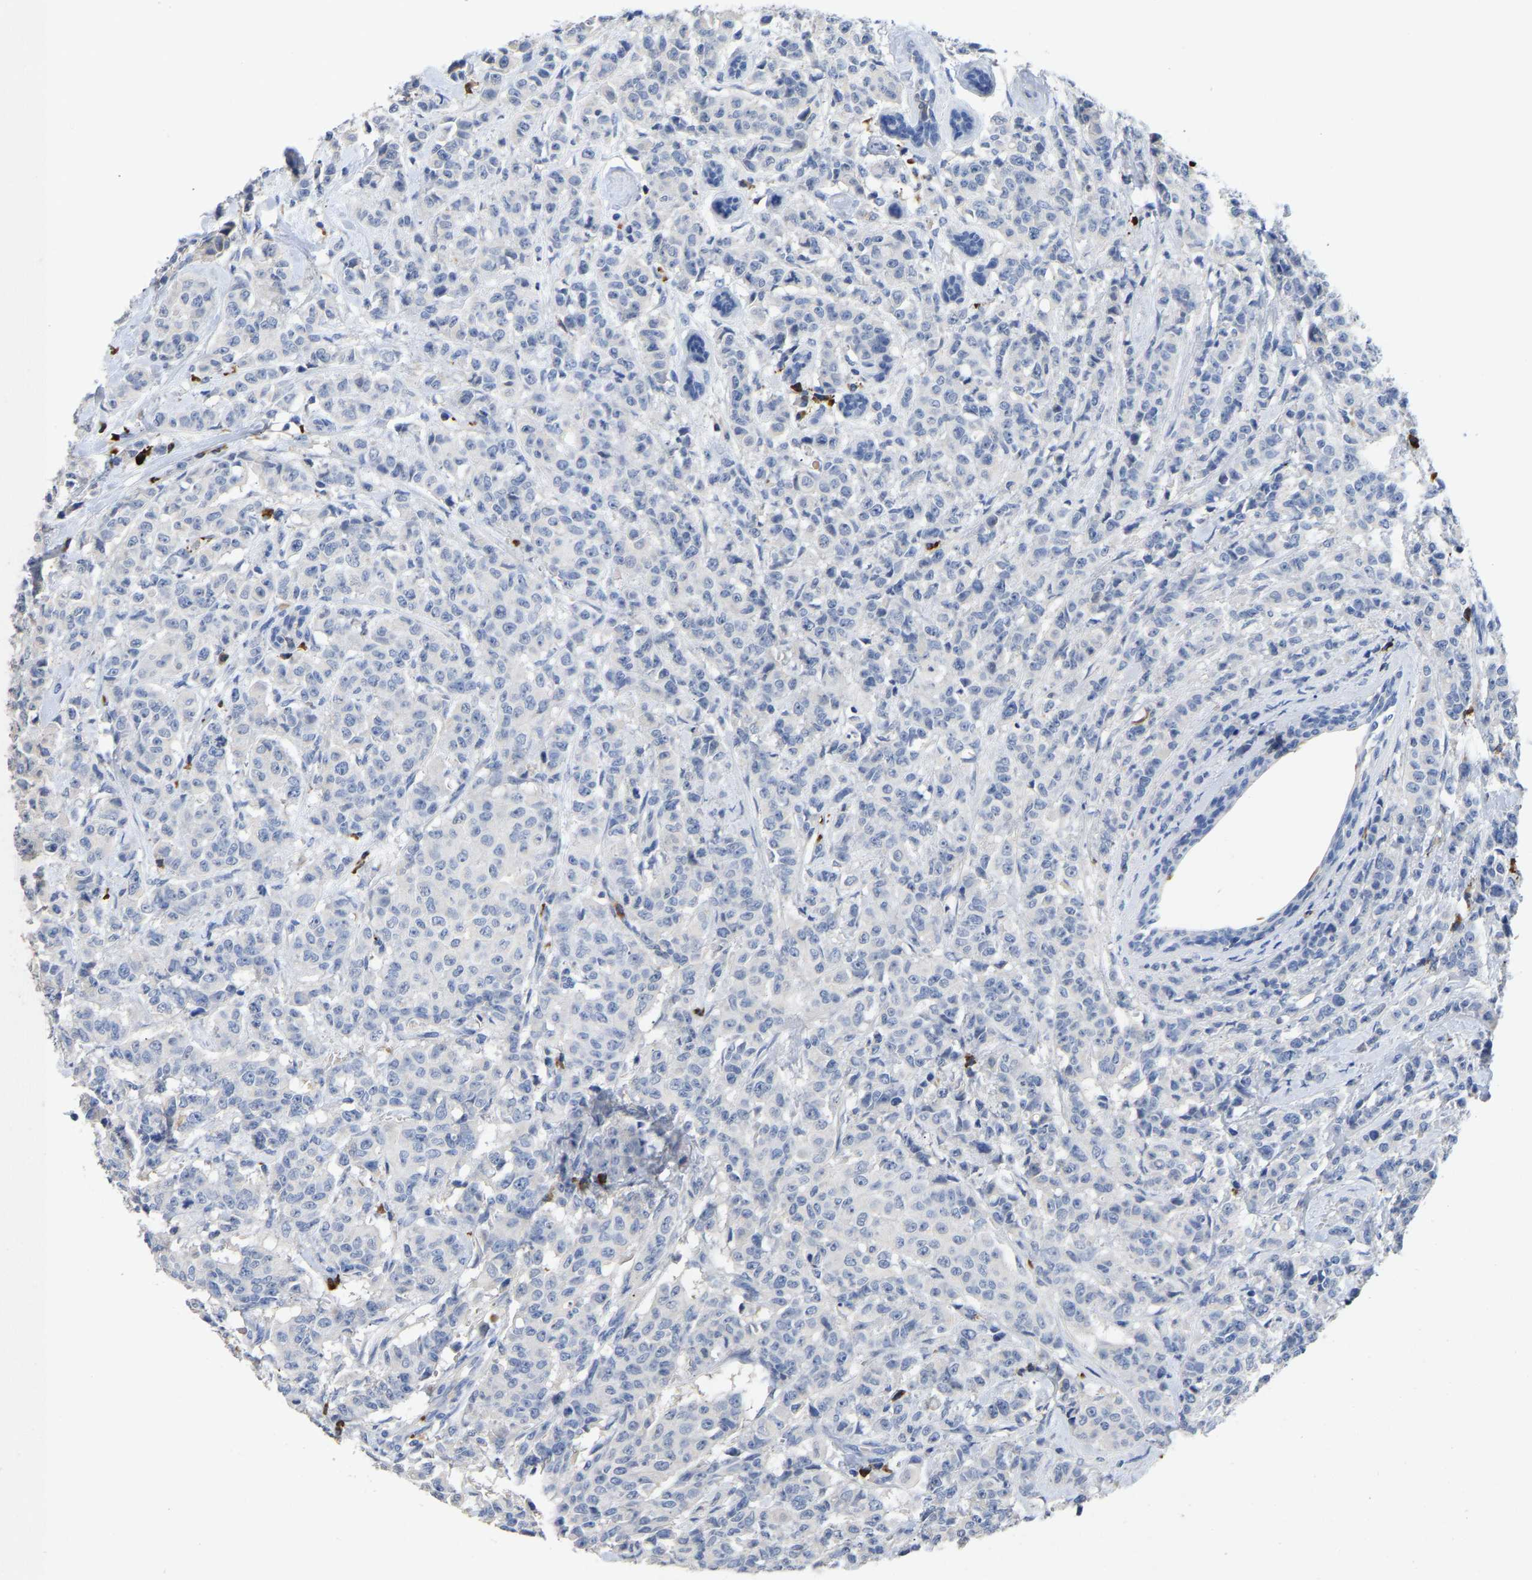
{"staining": {"intensity": "negative", "quantity": "none", "location": "none"}, "tissue": "breast cancer", "cell_type": "Tumor cells", "image_type": "cancer", "snomed": [{"axis": "morphology", "description": "Normal tissue, NOS"}, {"axis": "morphology", "description": "Duct carcinoma"}, {"axis": "topography", "description": "Breast"}], "caption": "DAB (3,3'-diaminobenzidine) immunohistochemical staining of human breast infiltrating ductal carcinoma demonstrates no significant positivity in tumor cells.", "gene": "FGF18", "patient": {"sex": "female", "age": 40}}